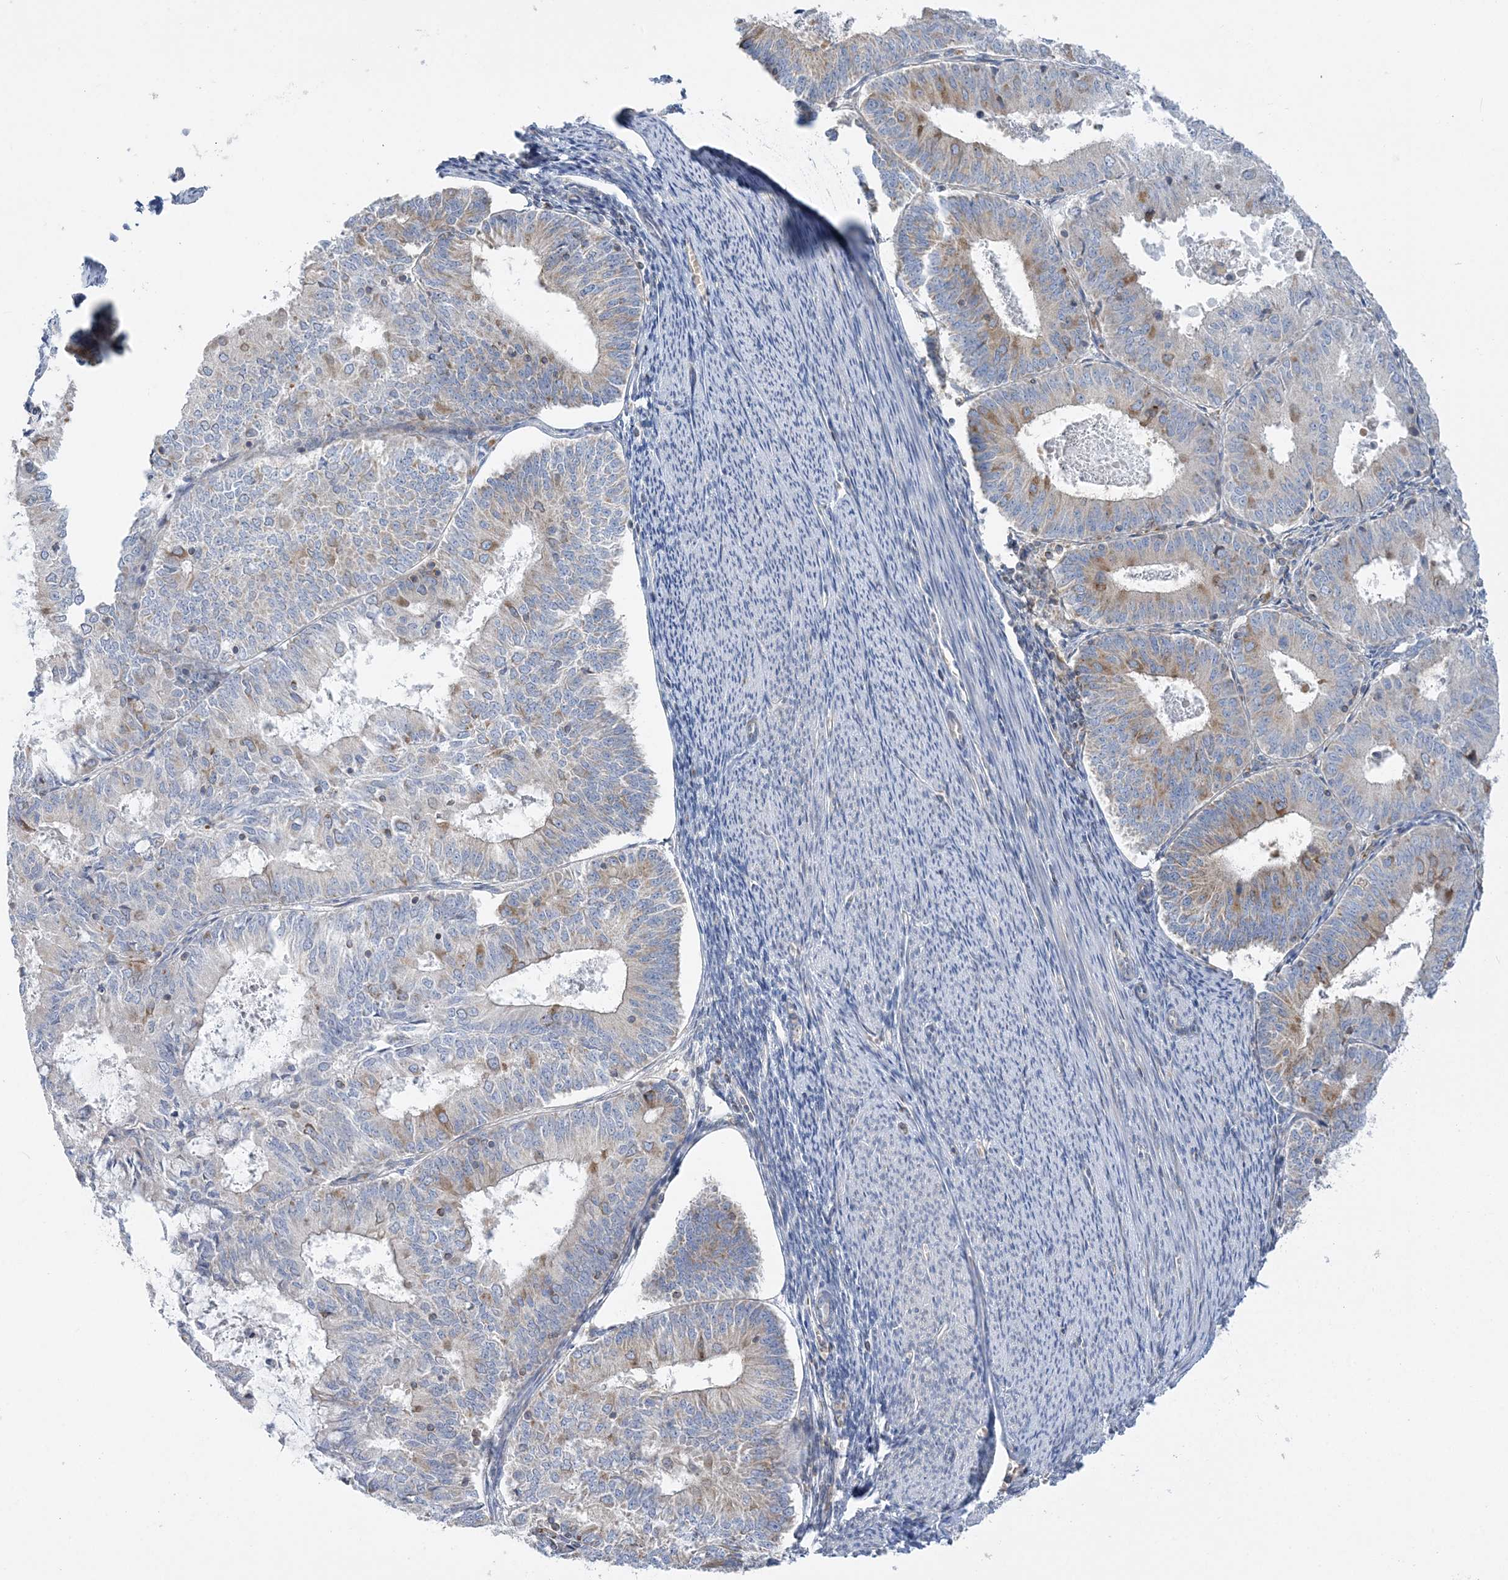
{"staining": {"intensity": "moderate", "quantity": "<25%", "location": "cytoplasmic/membranous"}, "tissue": "endometrial cancer", "cell_type": "Tumor cells", "image_type": "cancer", "snomed": [{"axis": "morphology", "description": "Adenocarcinoma, NOS"}, {"axis": "topography", "description": "Endometrium"}], "caption": "Moderate cytoplasmic/membranous staining is present in approximately <25% of tumor cells in endometrial cancer. (DAB (3,3'-diaminobenzidine) IHC, brown staining for protein, blue staining for nuclei).", "gene": "FAM114A2", "patient": {"sex": "female", "age": 57}}